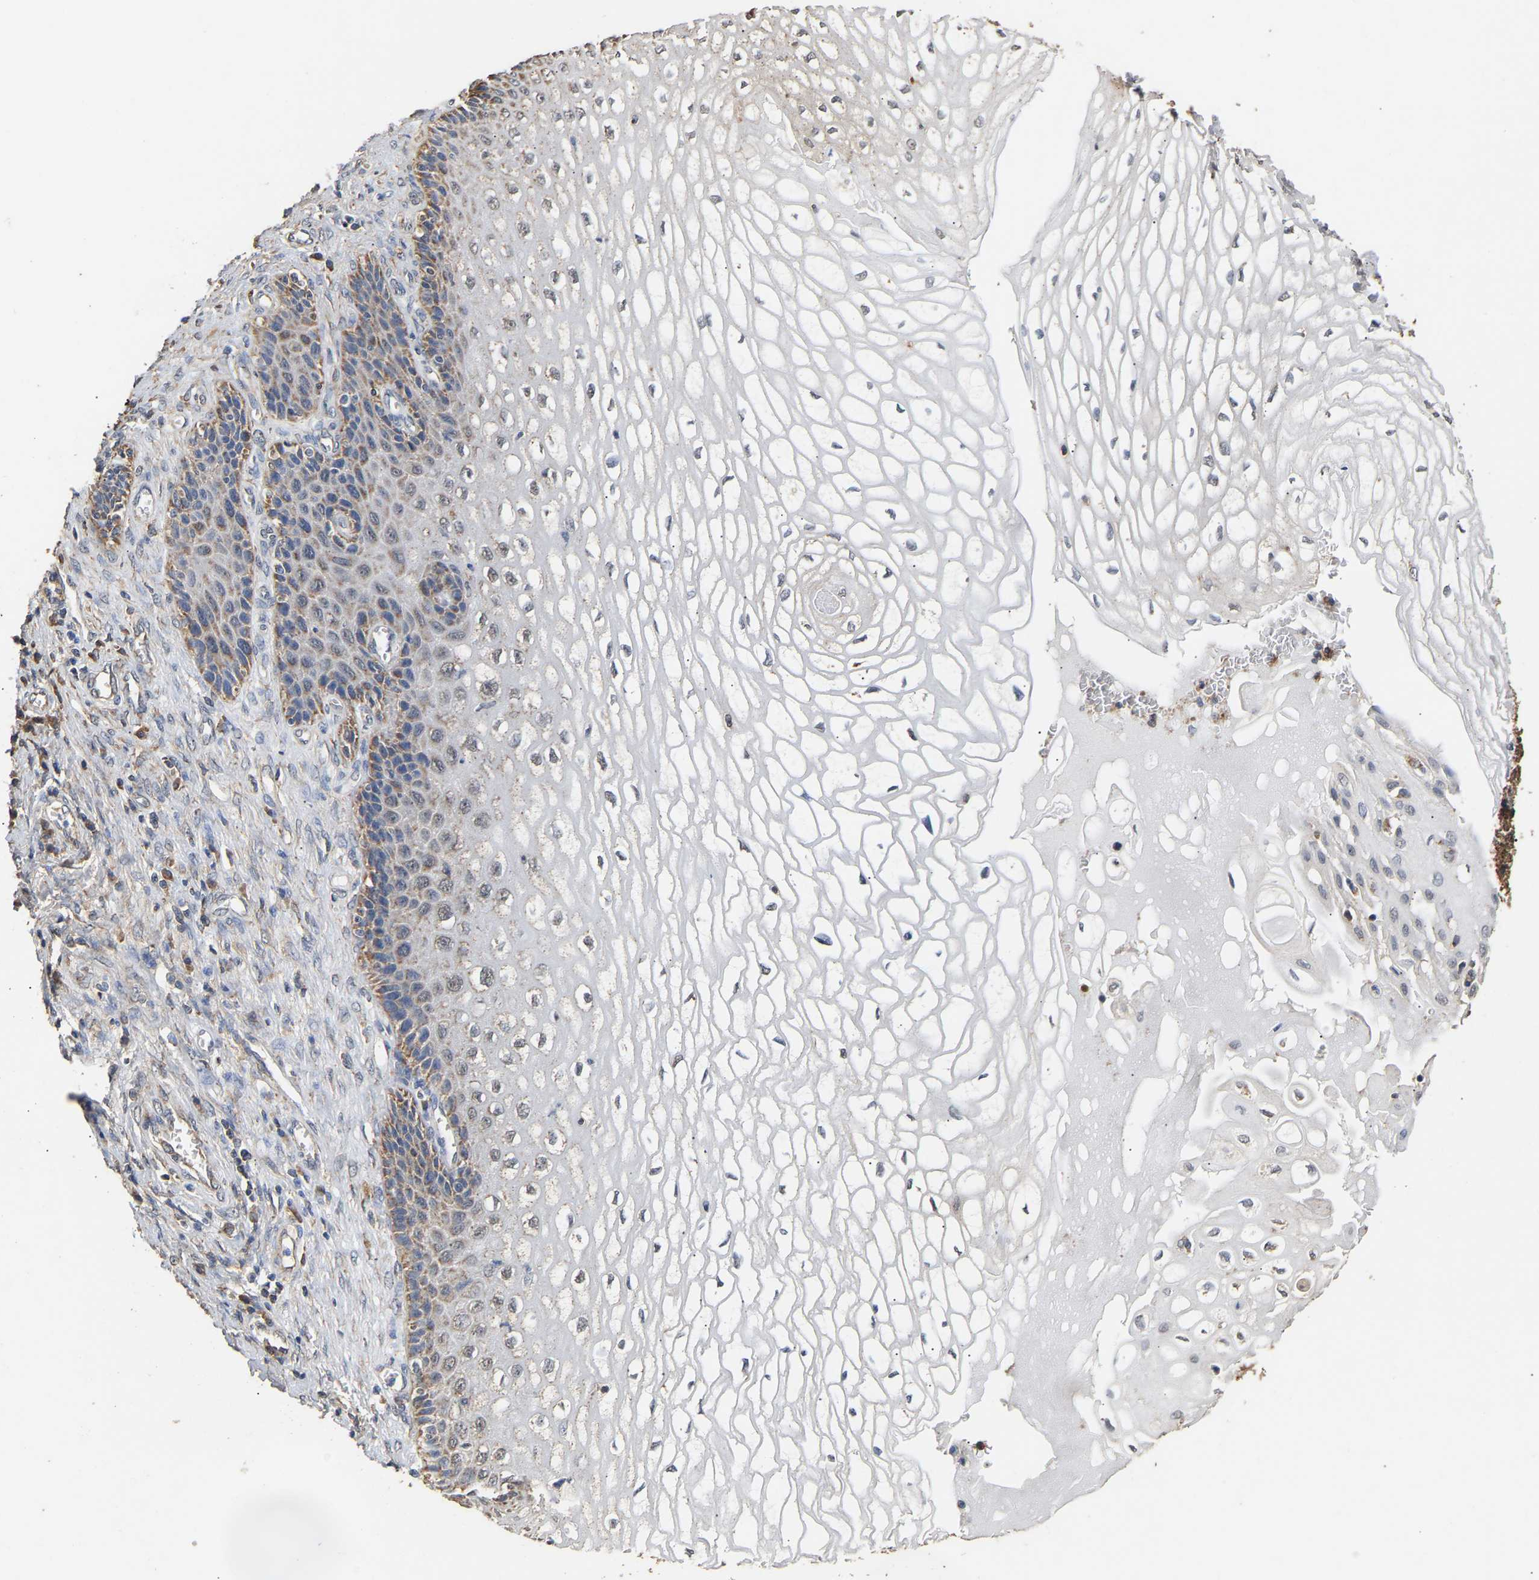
{"staining": {"intensity": "moderate", "quantity": ">75%", "location": "cytoplasmic/membranous,nuclear"}, "tissue": "cervical cancer", "cell_type": "Tumor cells", "image_type": "cancer", "snomed": [{"axis": "morphology", "description": "Adenocarcinoma, NOS"}, {"axis": "topography", "description": "Cervix"}], "caption": "Cervical adenocarcinoma was stained to show a protein in brown. There is medium levels of moderate cytoplasmic/membranous and nuclear positivity in about >75% of tumor cells. Using DAB (brown) and hematoxylin (blue) stains, captured at high magnification using brightfield microscopy.", "gene": "ZNF26", "patient": {"sex": "female", "age": 44}}